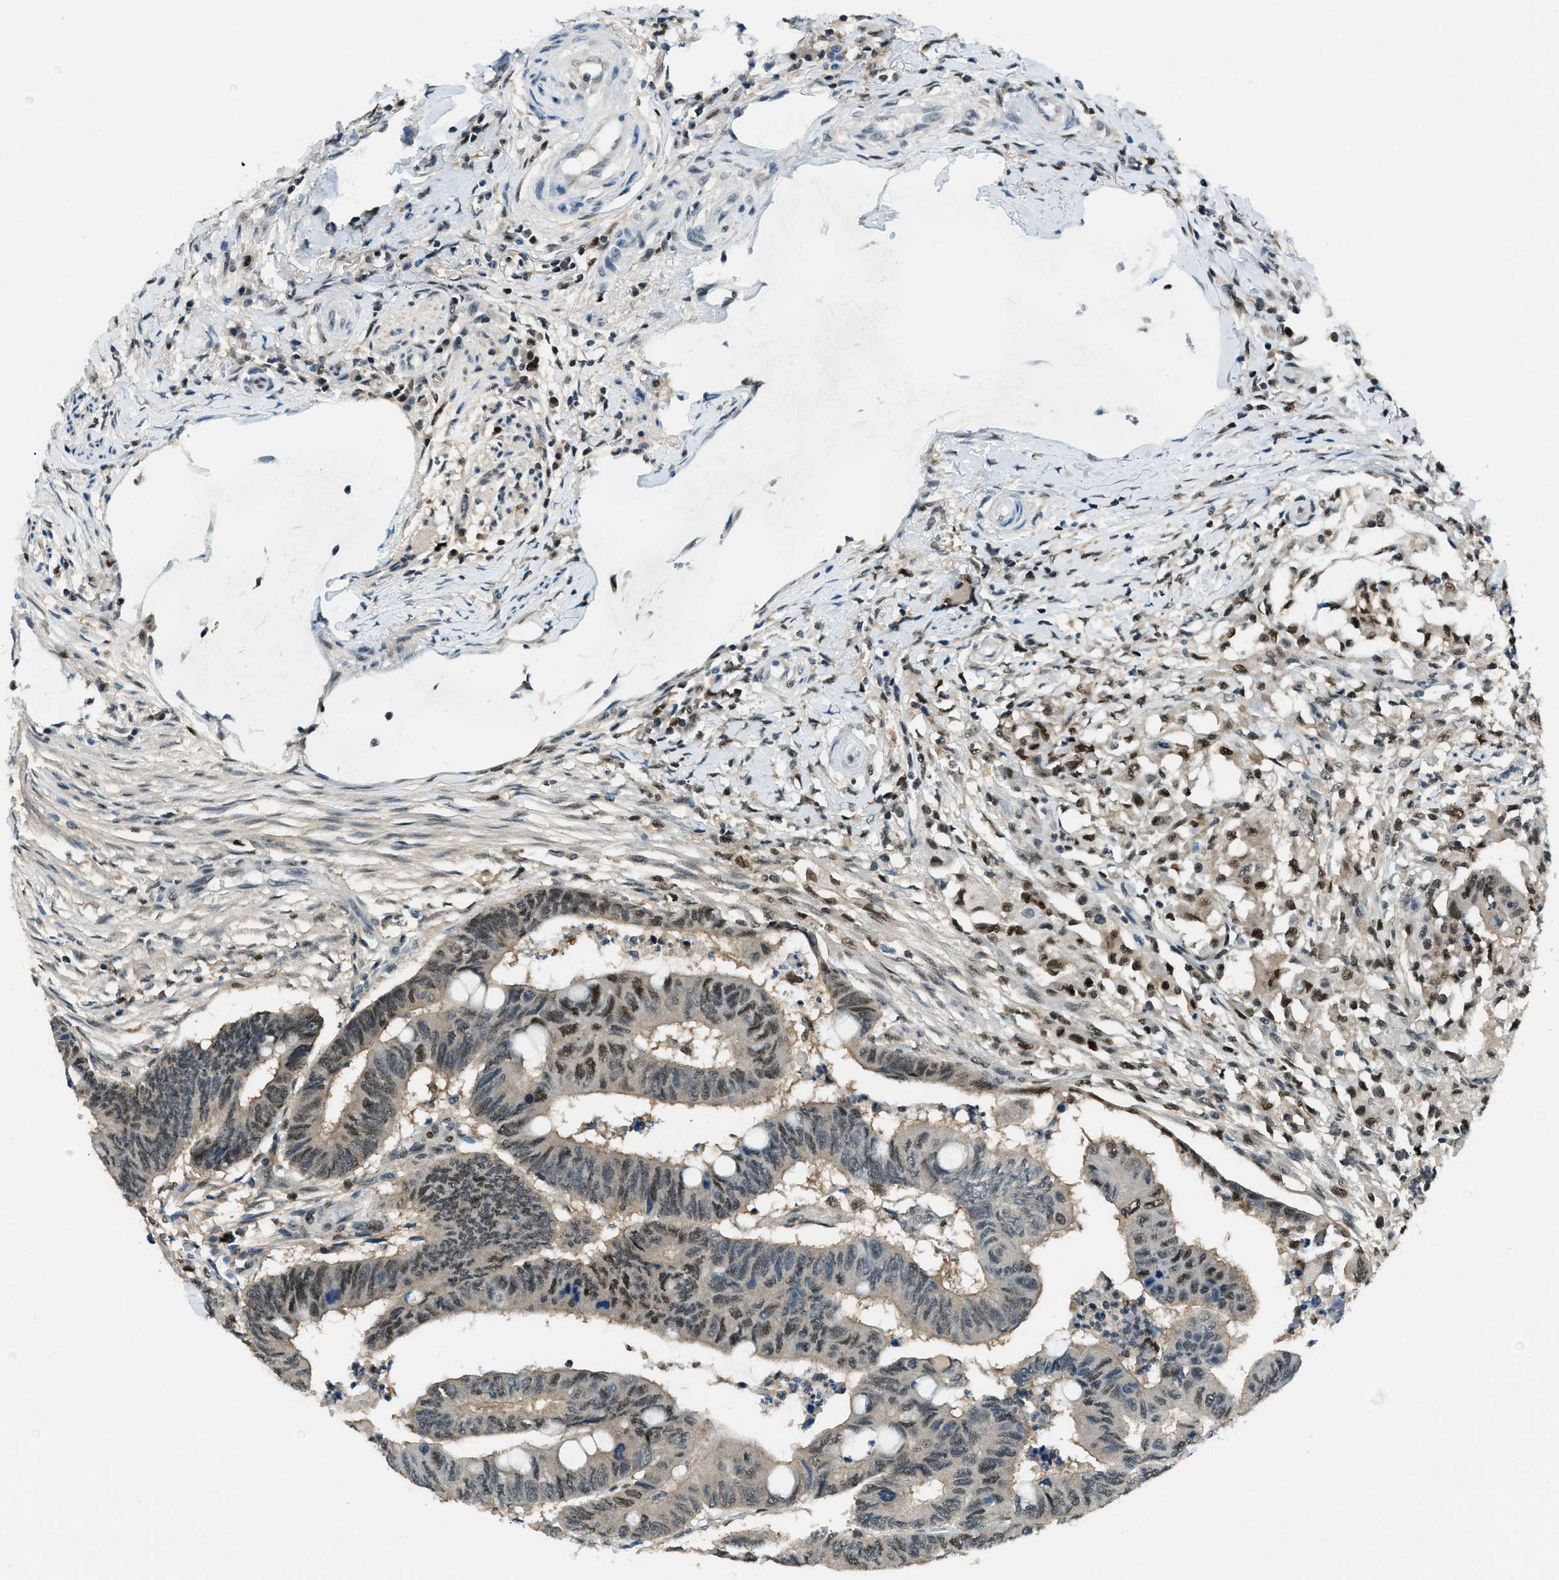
{"staining": {"intensity": "strong", "quantity": "25%-75%", "location": "cytoplasmic/membranous,nuclear"}, "tissue": "colorectal cancer", "cell_type": "Tumor cells", "image_type": "cancer", "snomed": [{"axis": "morphology", "description": "Normal tissue, NOS"}, {"axis": "morphology", "description": "Adenocarcinoma, NOS"}, {"axis": "topography", "description": "Rectum"}, {"axis": "topography", "description": "Peripheral nerve tissue"}], "caption": "This is an image of immunohistochemistry (IHC) staining of adenocarcinoma (colorectal), which shows strong staining in the cytoplasmic/membranous and nuclear of tumor cells.", "gene": "OGFR", "patient": {"sex": "male", "age": 92}}